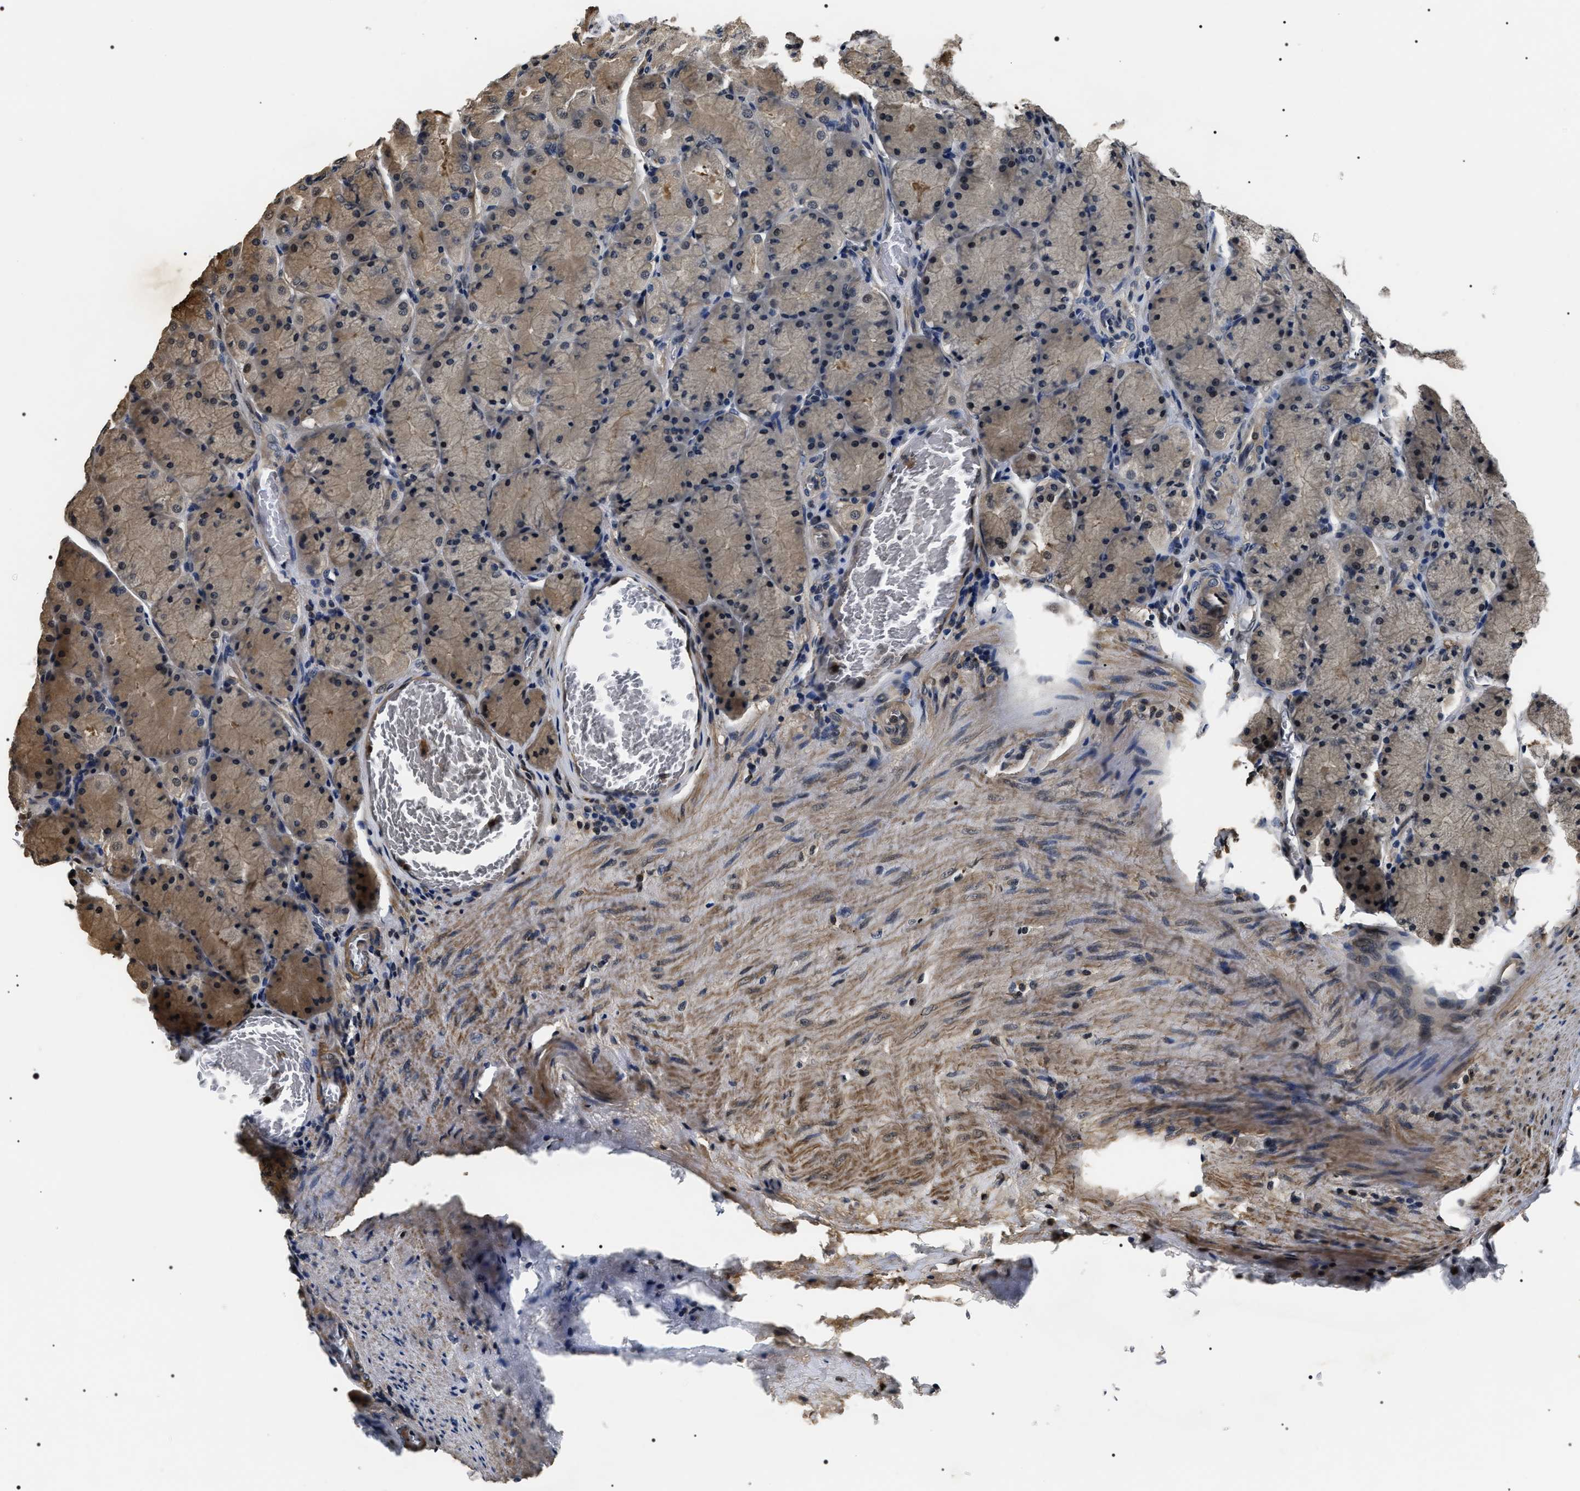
{"staining": {"intensity": "moderate", "quantity": "<25%", "location": "cytoplasmic/membranous,nuclear"}, "tissue": "stomach", "cell_type": "Glandular cells", "image_type": "normal", "snomed": [{"axis": "morphology", "description": "Normal tissue, NOS"}, {"axis": "topography", "description": "Stomach, upper"}], "caption": "Immunohistochemistry (IHC) staining of benign stomach, which shows low levels of moderate cytoplasmic/membranous,nuclear expression in approximately <25% of glandular cells indicating moderate cytoplasmic/membranous,nuclear protein expression. The staining was performed using DAB (3,3'-diaminobenzidine) (brown) for protein detection and nuclei were counterstained in hematoxylin (blue).", "gene": "ARHGAP22", "patient": {"sex": "female", "age": 56}}